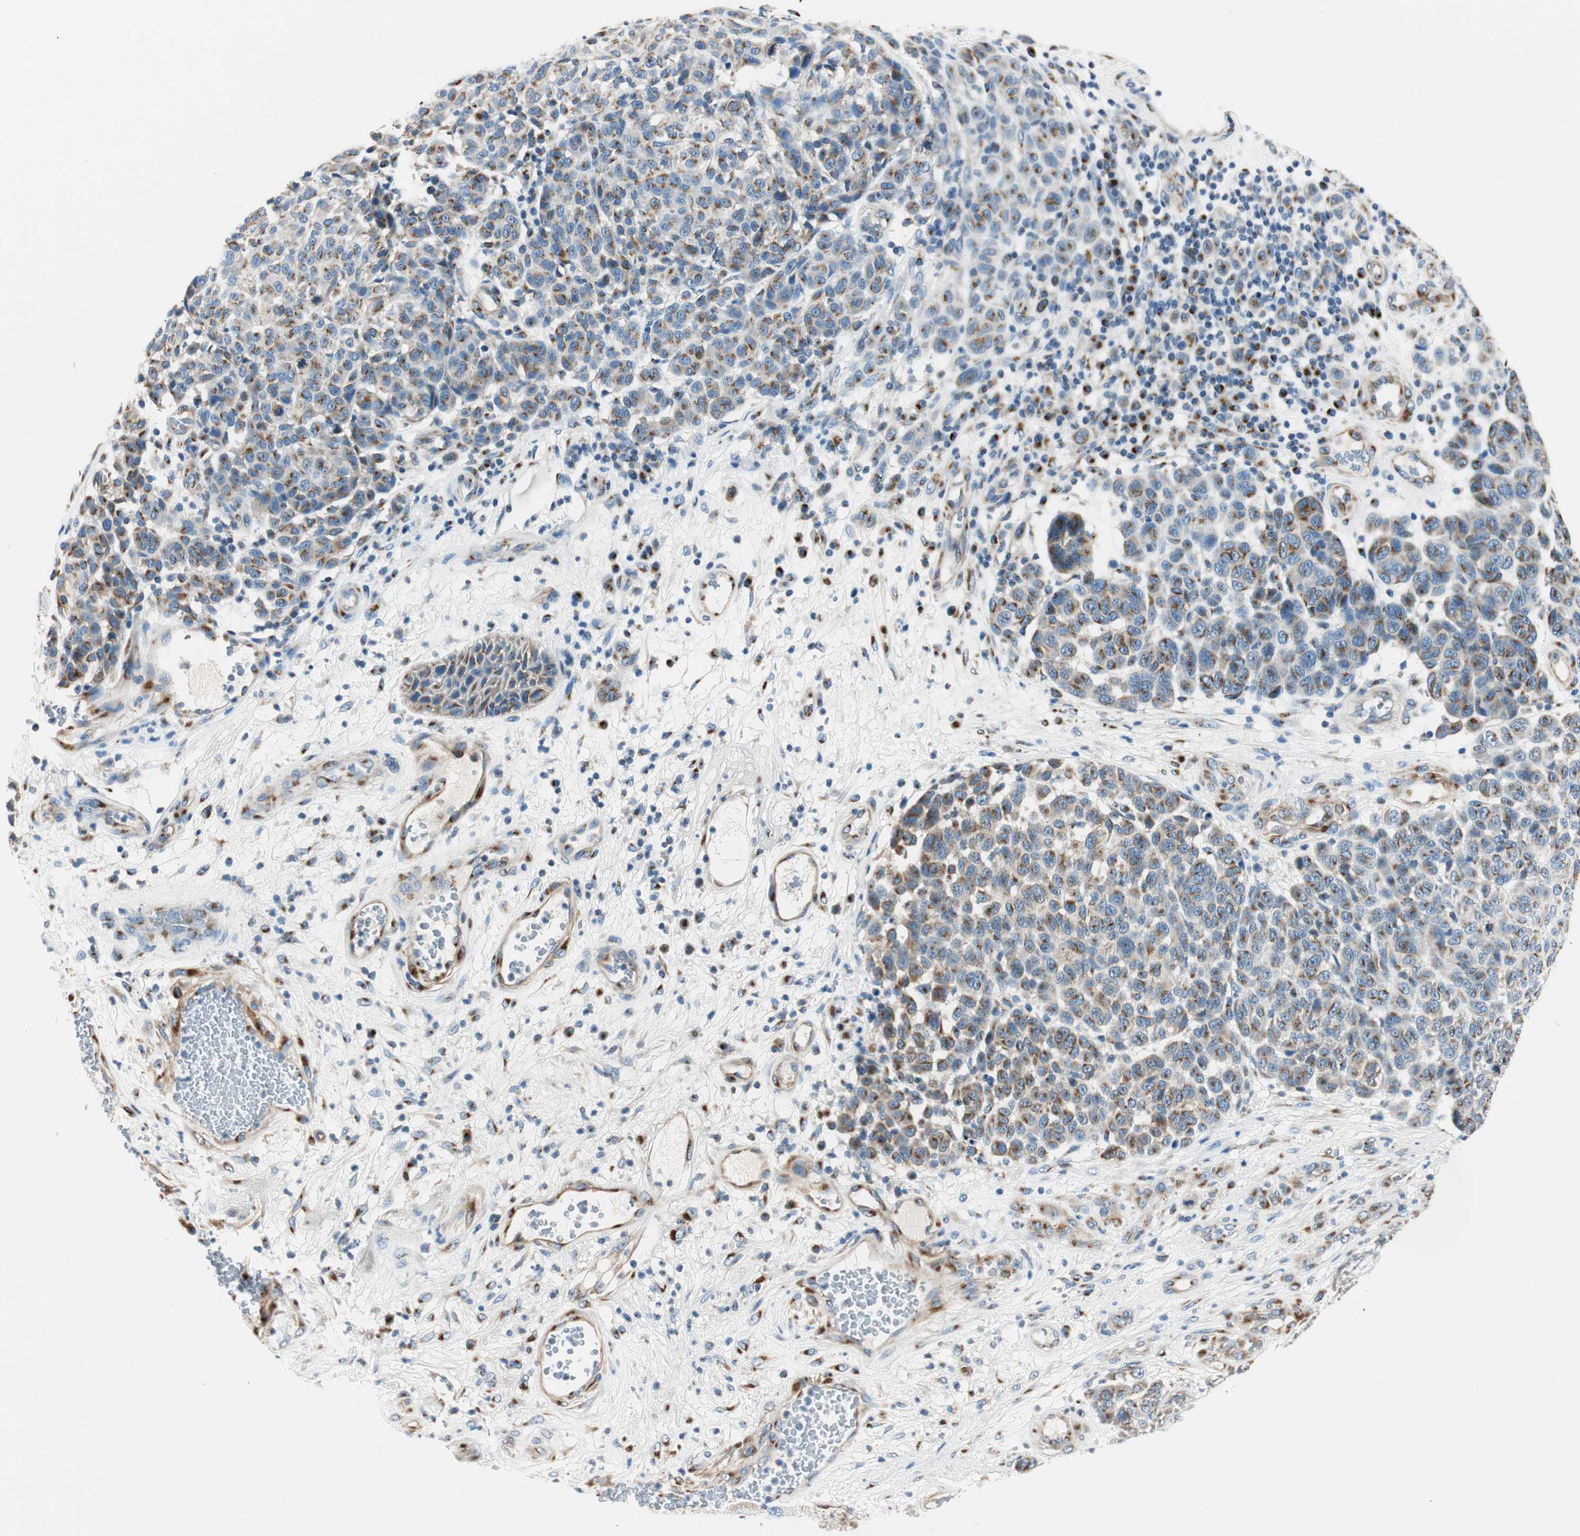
{"staining": {"intensity": "moderate", "quantity": ">75%", "location": "cytoplasmic/membranous"}, "tissue": "melanoma", "cell_type": "Tumor cells", "image_type": "cancer", "snomed": [{"axis": "morphology", "description": "Malignant melanoma, NOS"}, {"axis": "topography", "description": "Skin"}], "caption": "Melanoma stained with IHC demonstrates moderate cytoplasmic/membranous expression in approximately >75% of tumor cells. (DAB = brown stain, brightfield microscopy at high magnification).", "gene": "TMF1", "patient": {"sex": "male", "age": 59}}